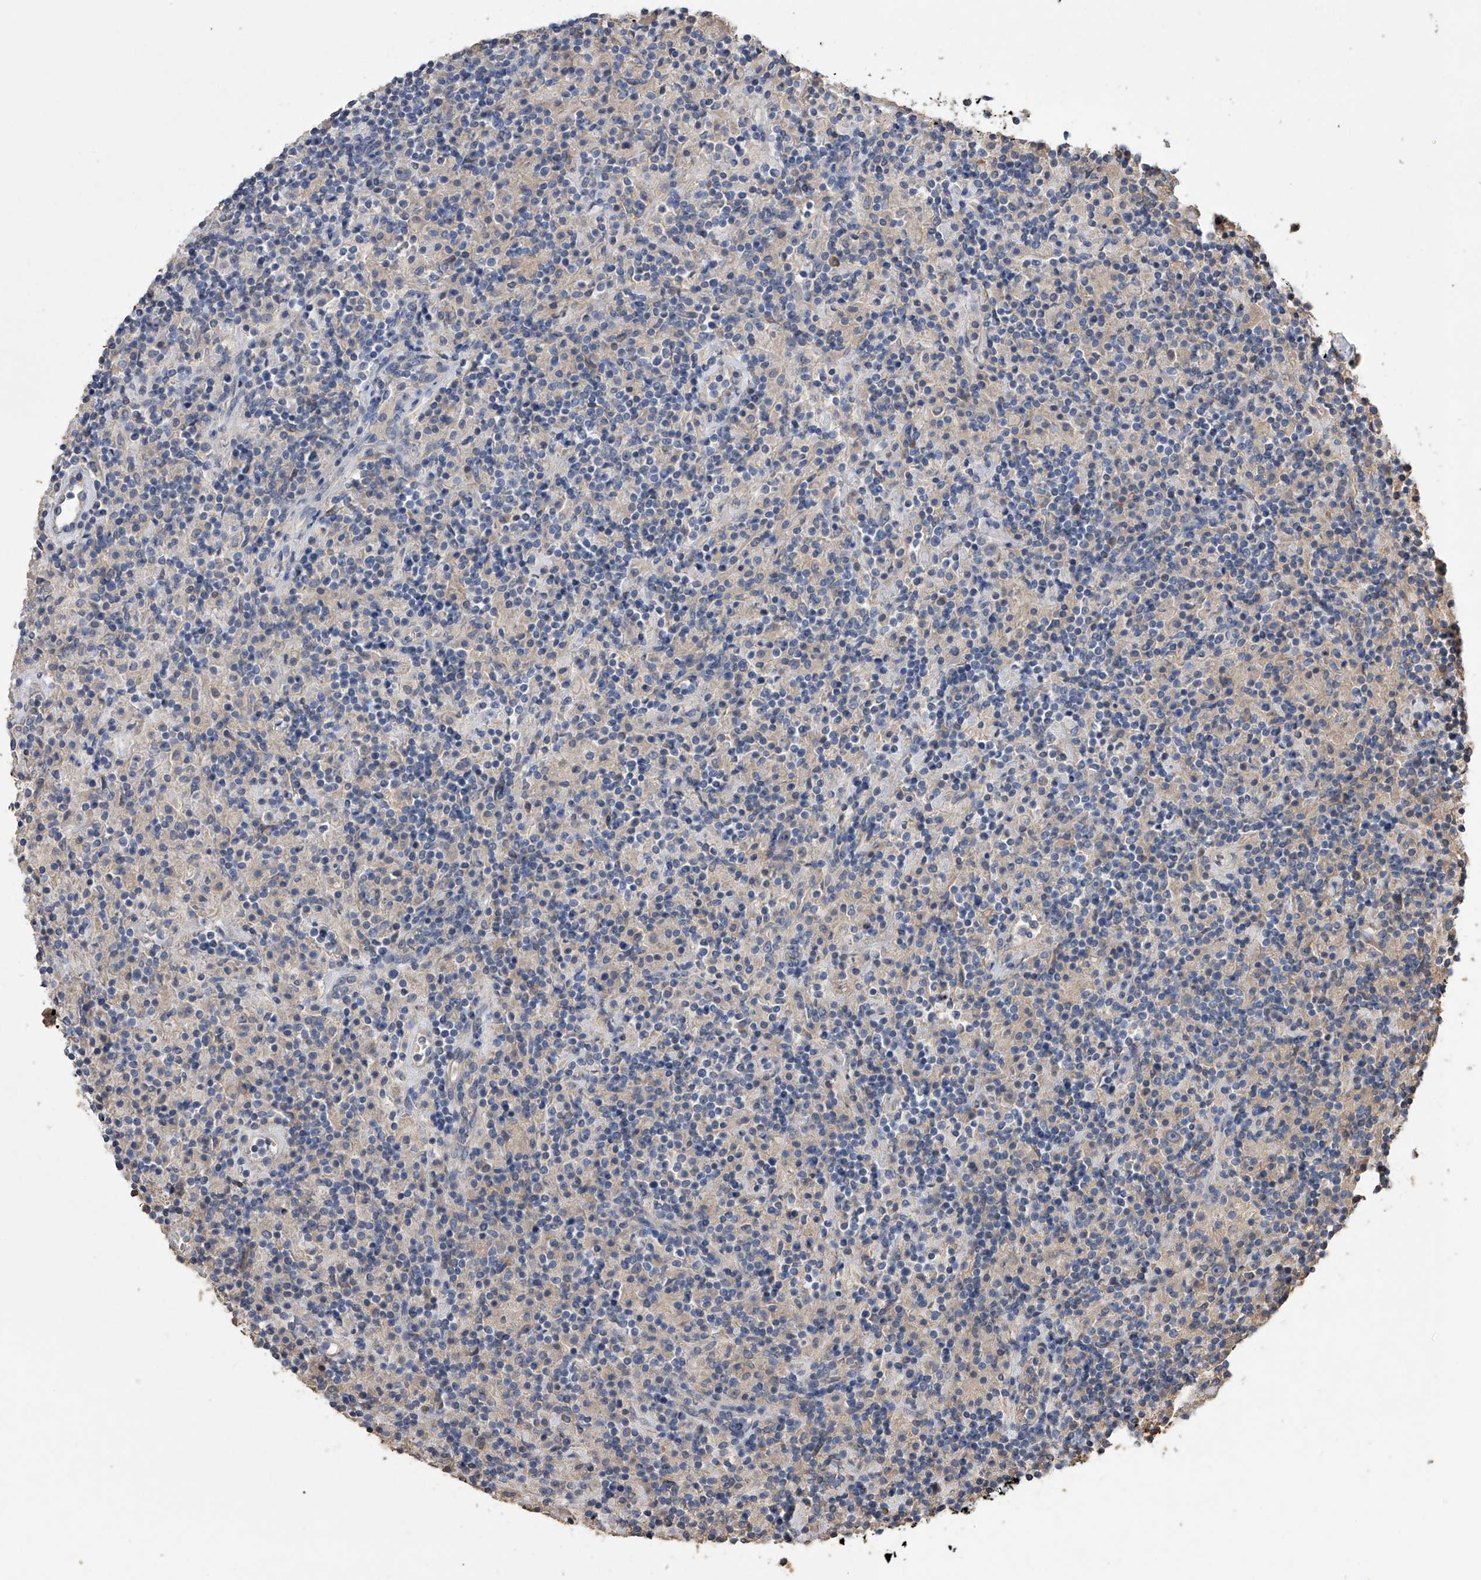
{"staining": {"intensity": "negative", "quantity": "none", "location": "none"}, "tissue": "lymphoma", "cell_type": "Tumor cells", "image_type": "cancer", "snomed": [{"axis": "morphology", "description": "Hodgkin's disease, NOS"}, {"axis": "topography", "description": "Lymph node"}], "caption": "Tumor cells show no significant positivity in Hodgkin's disease.", "gene": "ZNF343", "patient": {"sex": "male", "age": 70}}